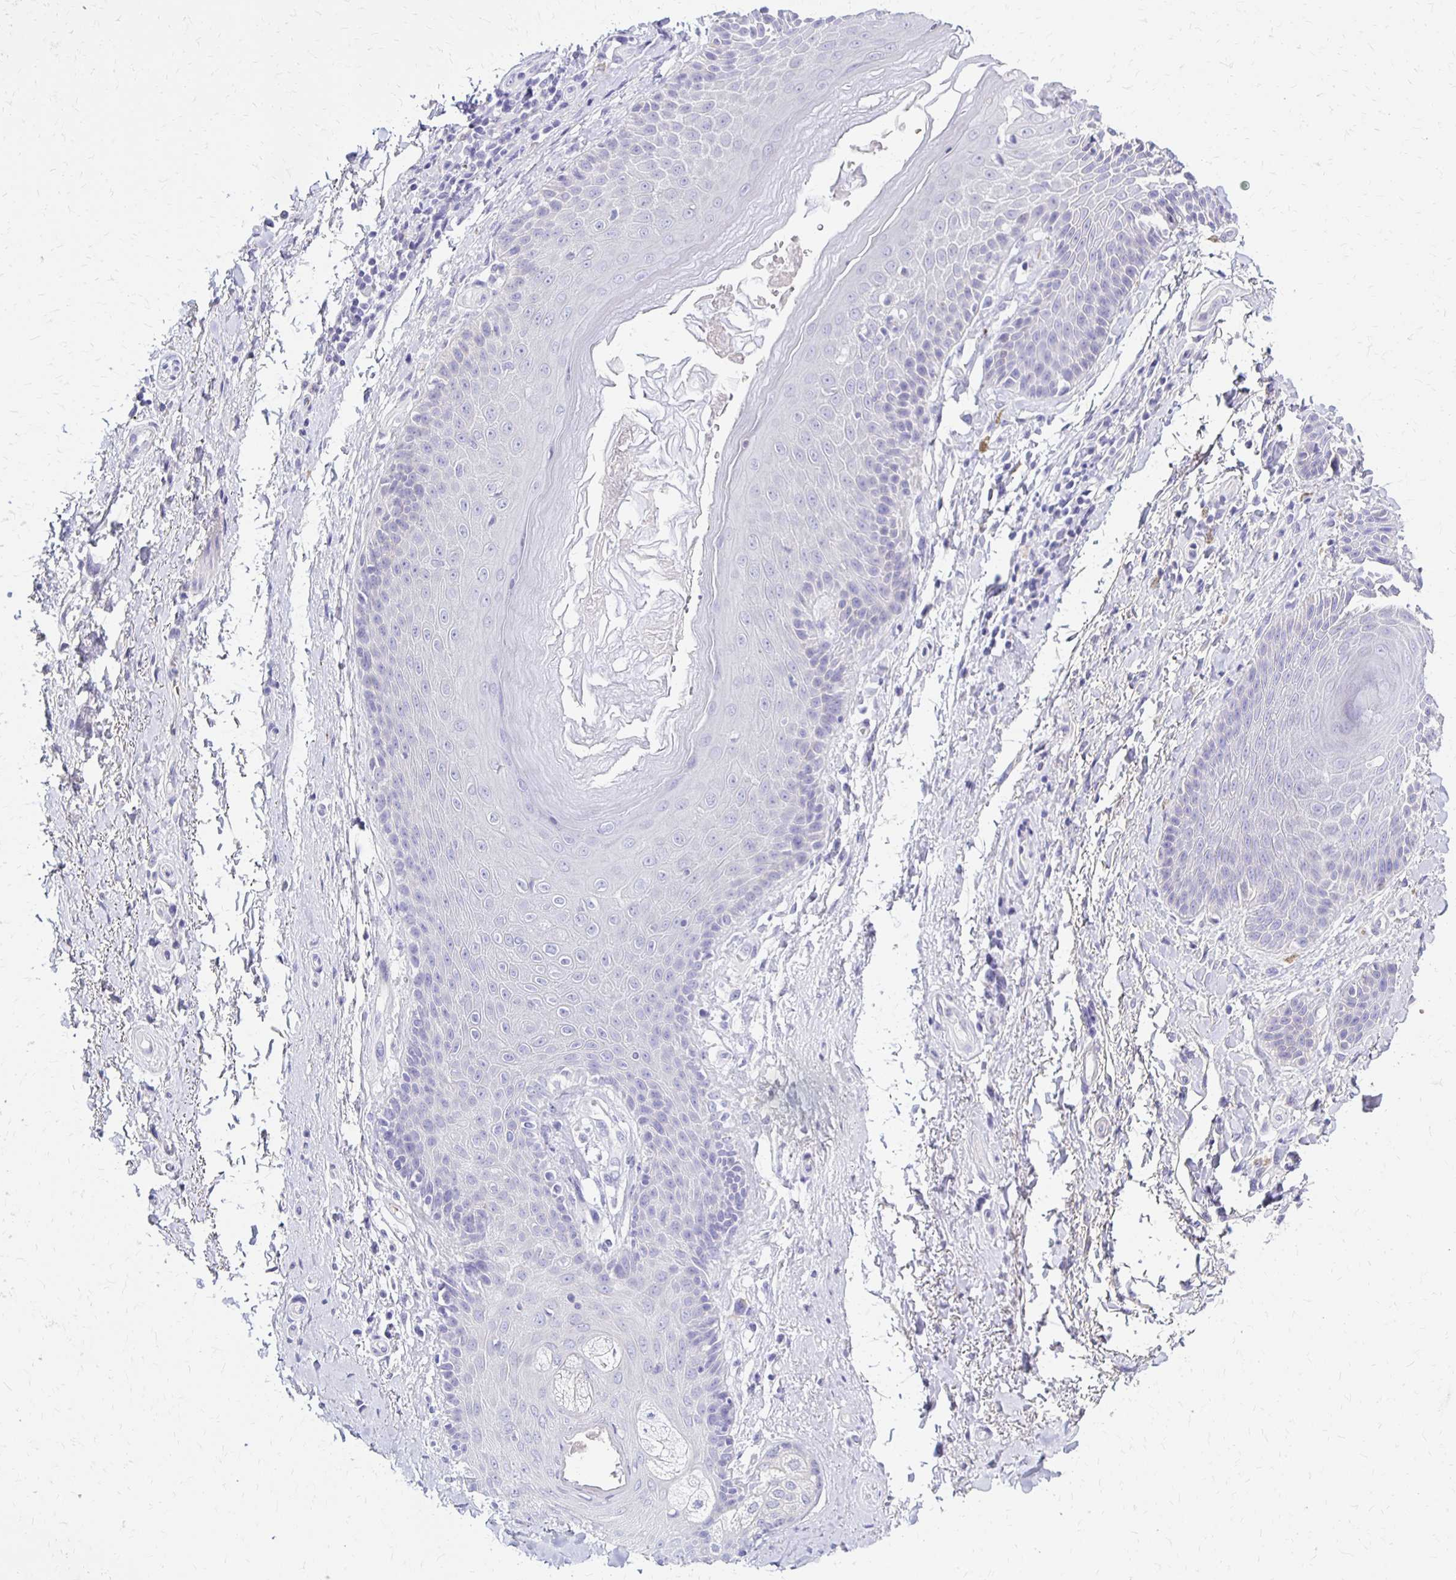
{"staining": {"intensity": "negative", "quantity": "none", "location": "none"}, "tissue": "adipose tissue", "cell_type": "Adipocytes", "image_type": "normal", "snomed": [{"axis": "morphology", "description": "Normal tissue, NOS"}, {"axis": "topography", "description": "Peripheral nerve tissue"}], "caption": "Benign adipose tissue was stained to show a protein in brown. There is no significant staining in adipocytes. (IHC, brightfield microscopy, high magnification).", "gene": "FNTB", "patient": {"sex": "male", "age": 51}}